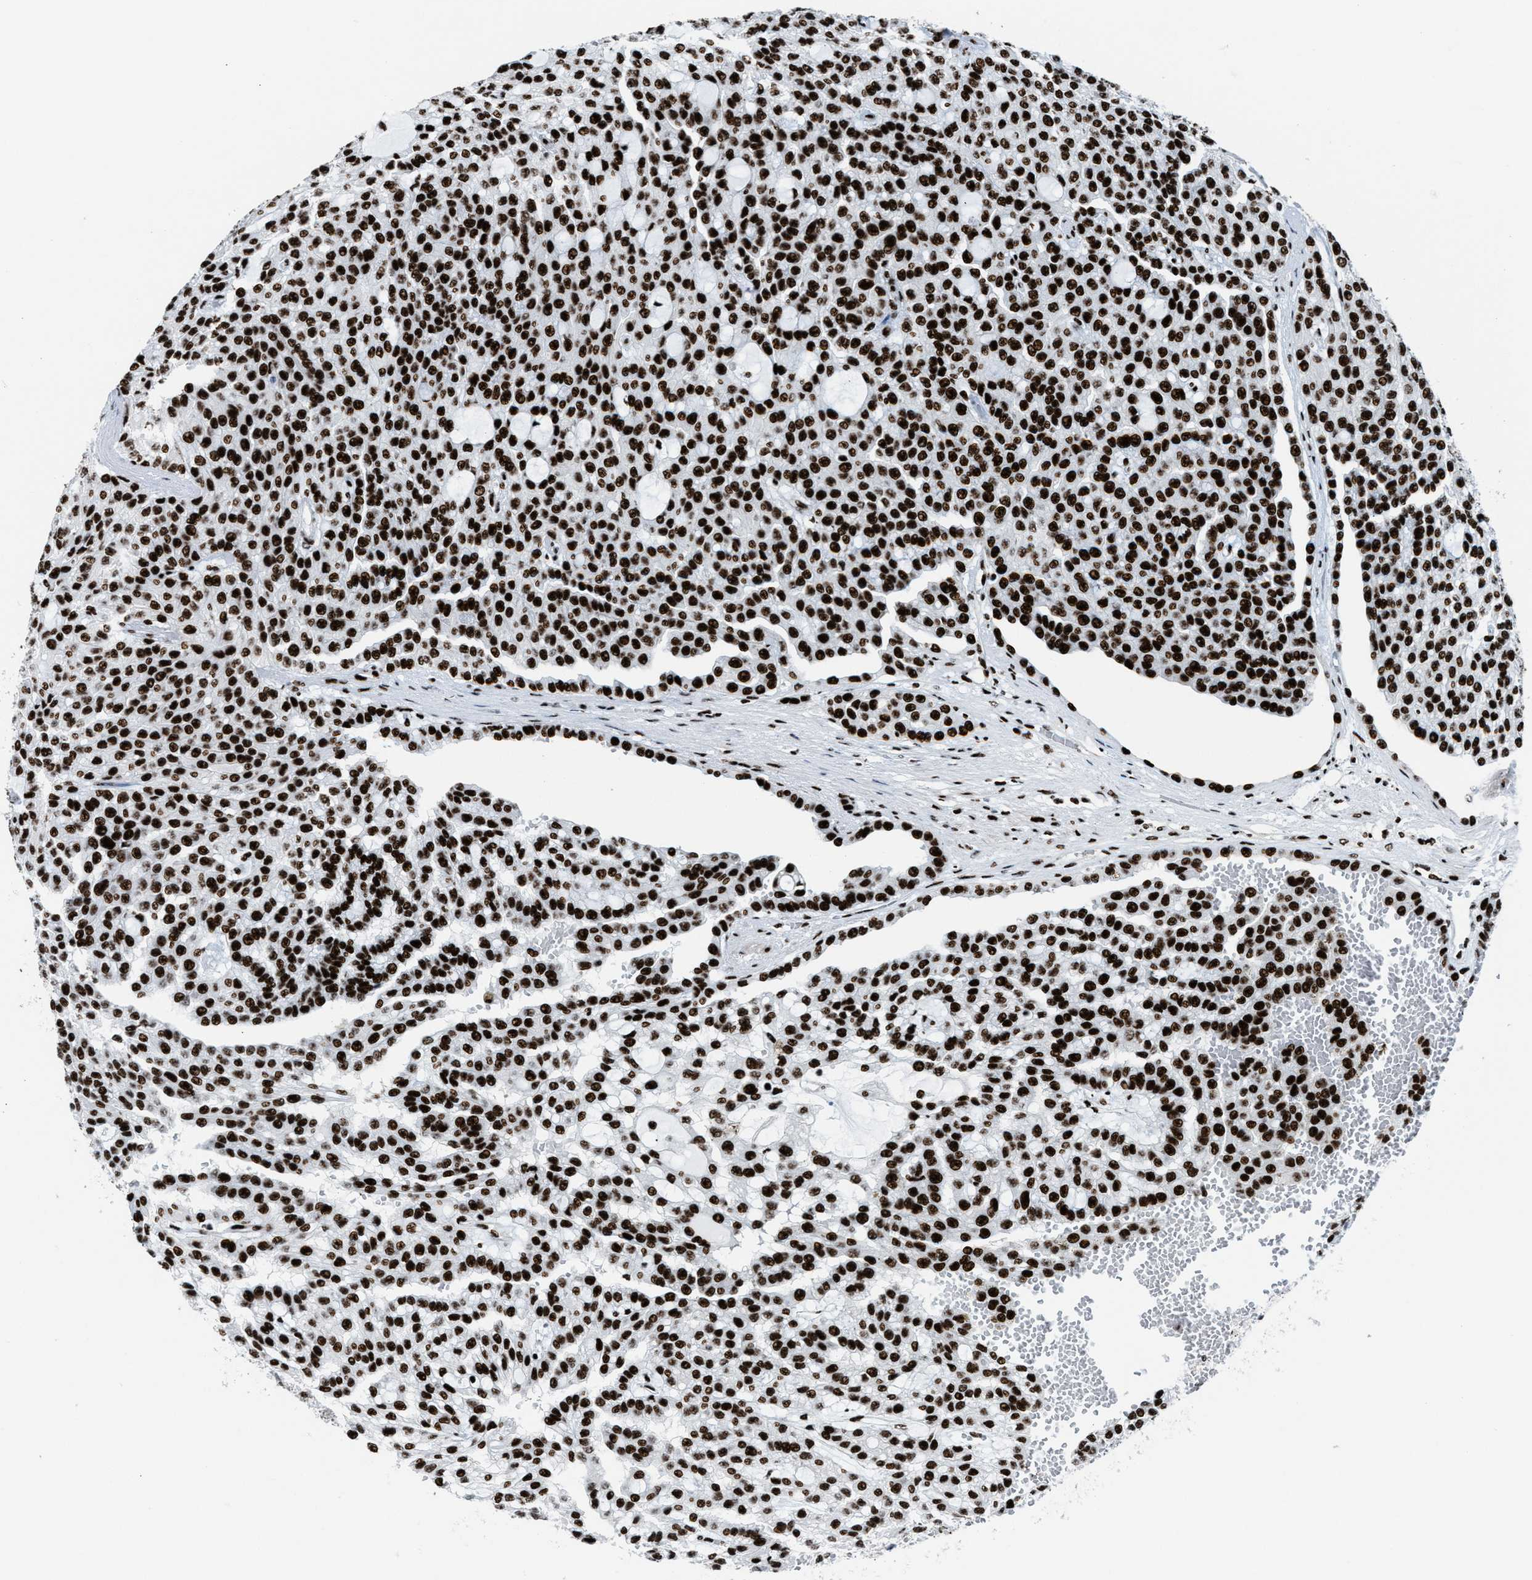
{"staining": {"intensity": "strong", "quantity": ">75%", "location": "nuclear"}, "tissue": "renal cancer", "cell_type": "Tumor cells", "image_type": "cancer", "snomed": [{"axis": "morphology", "description": "Adenocarcinoma, NOS"}, {"axis": "topography", "description": "Kidney"}], "caption": "Immunohistochemical staining of adenocarcinoma (renal) exhibits high levels of strong nuclear protein expression in about >75% of tumor cells. (DAB IHC, brown staining for protein, blue staining for nuclei).", "gene": "NONO", "patient": {"sex": "male", "age": 63}}